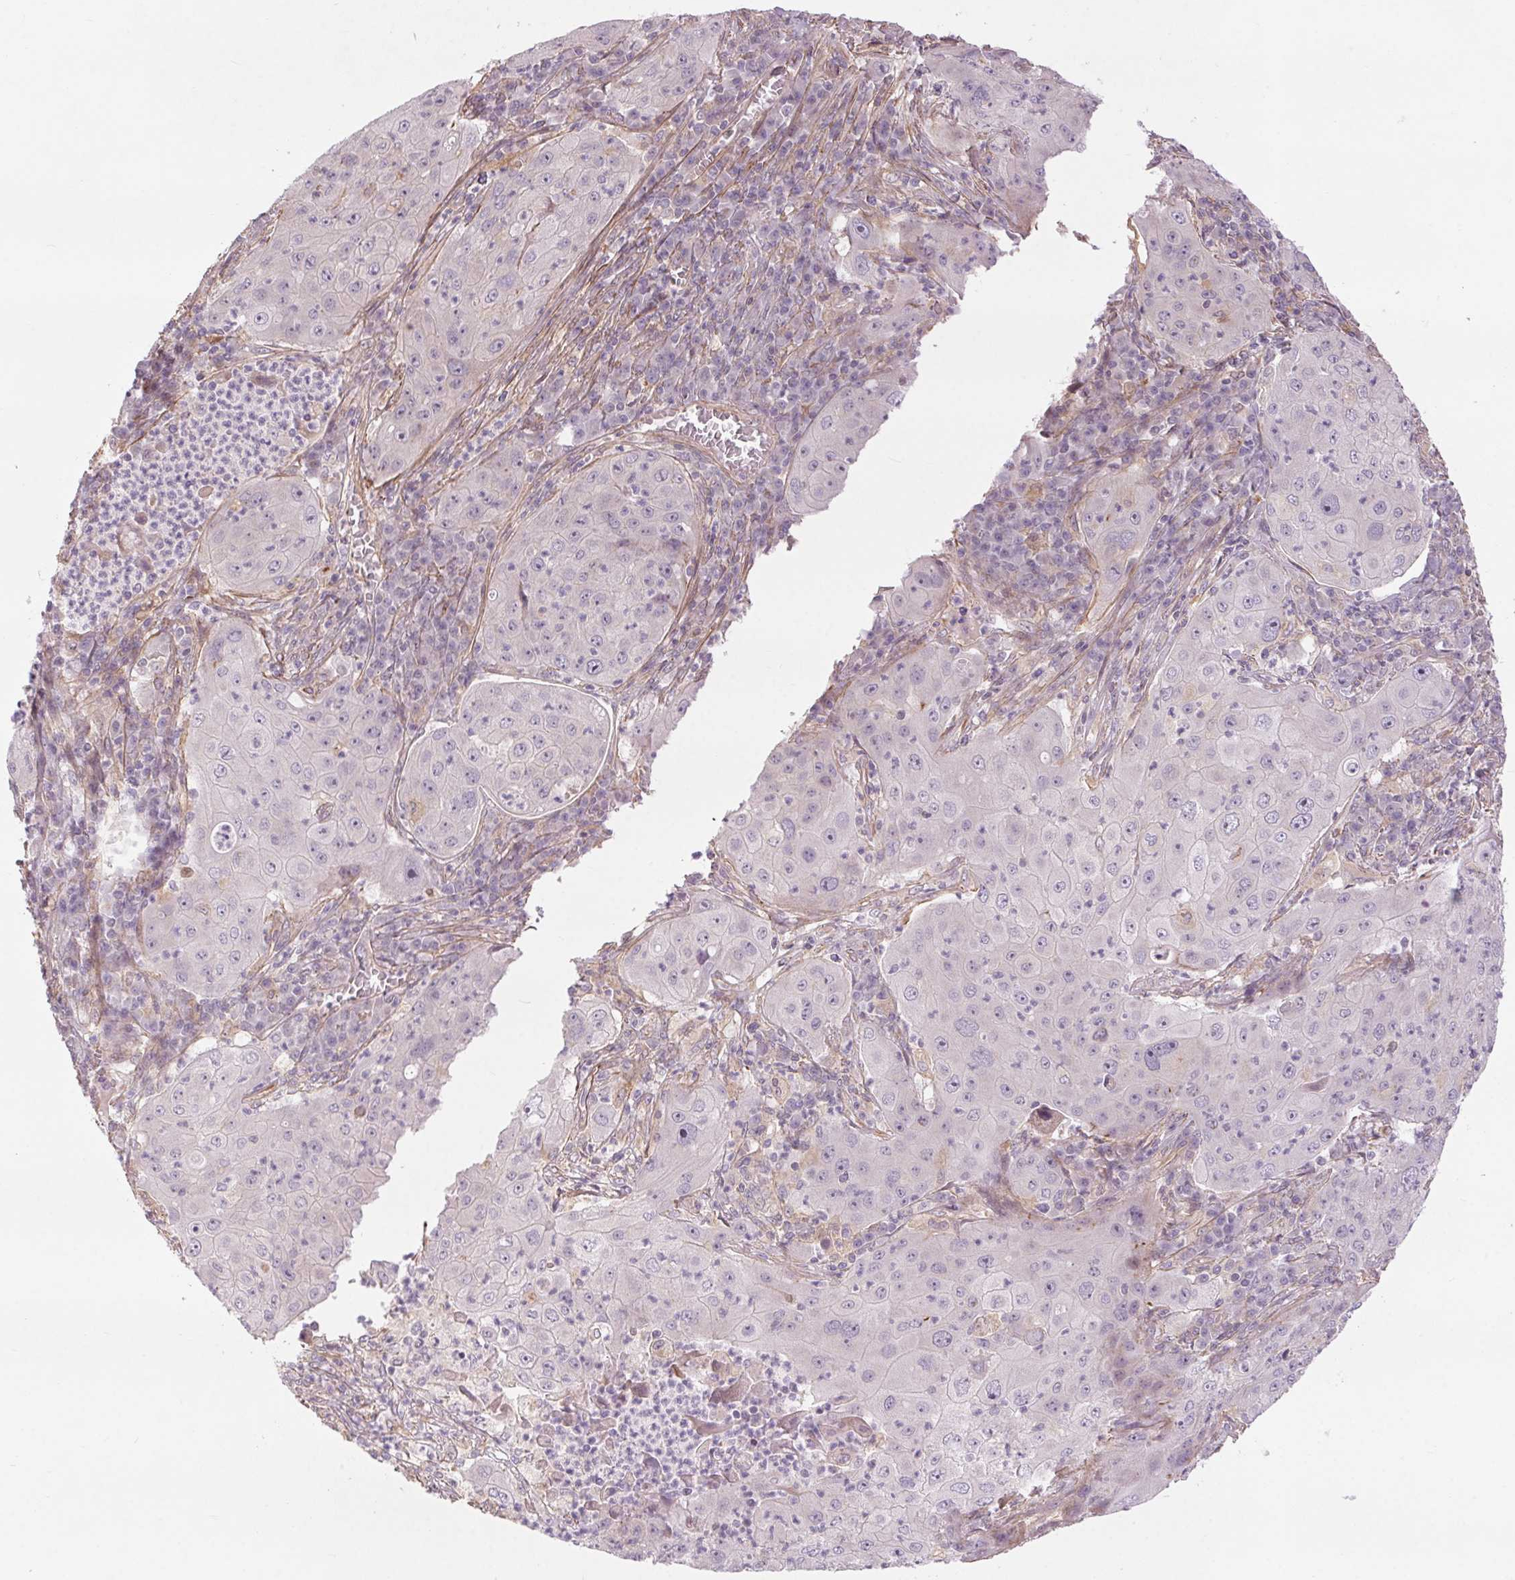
{"staining": {"intensity": "negative", "quantity": "none", "location": "none"}, "tissue": "lung cancer", "cell_type": "Tumor cells", "image_type": "cancer", "snomed": [{"axis": "morphology", "description": "Squamous cell carcinoma, NOS"}, {"axis": "topography", "description": "Lung"}], "caption": "The photomicrograph reveals no staining of tumor cells in lung cancer (squamous cell carcinoma).", "gene": "CCSER1", "patient": {"sex": "female", "age": 59}}